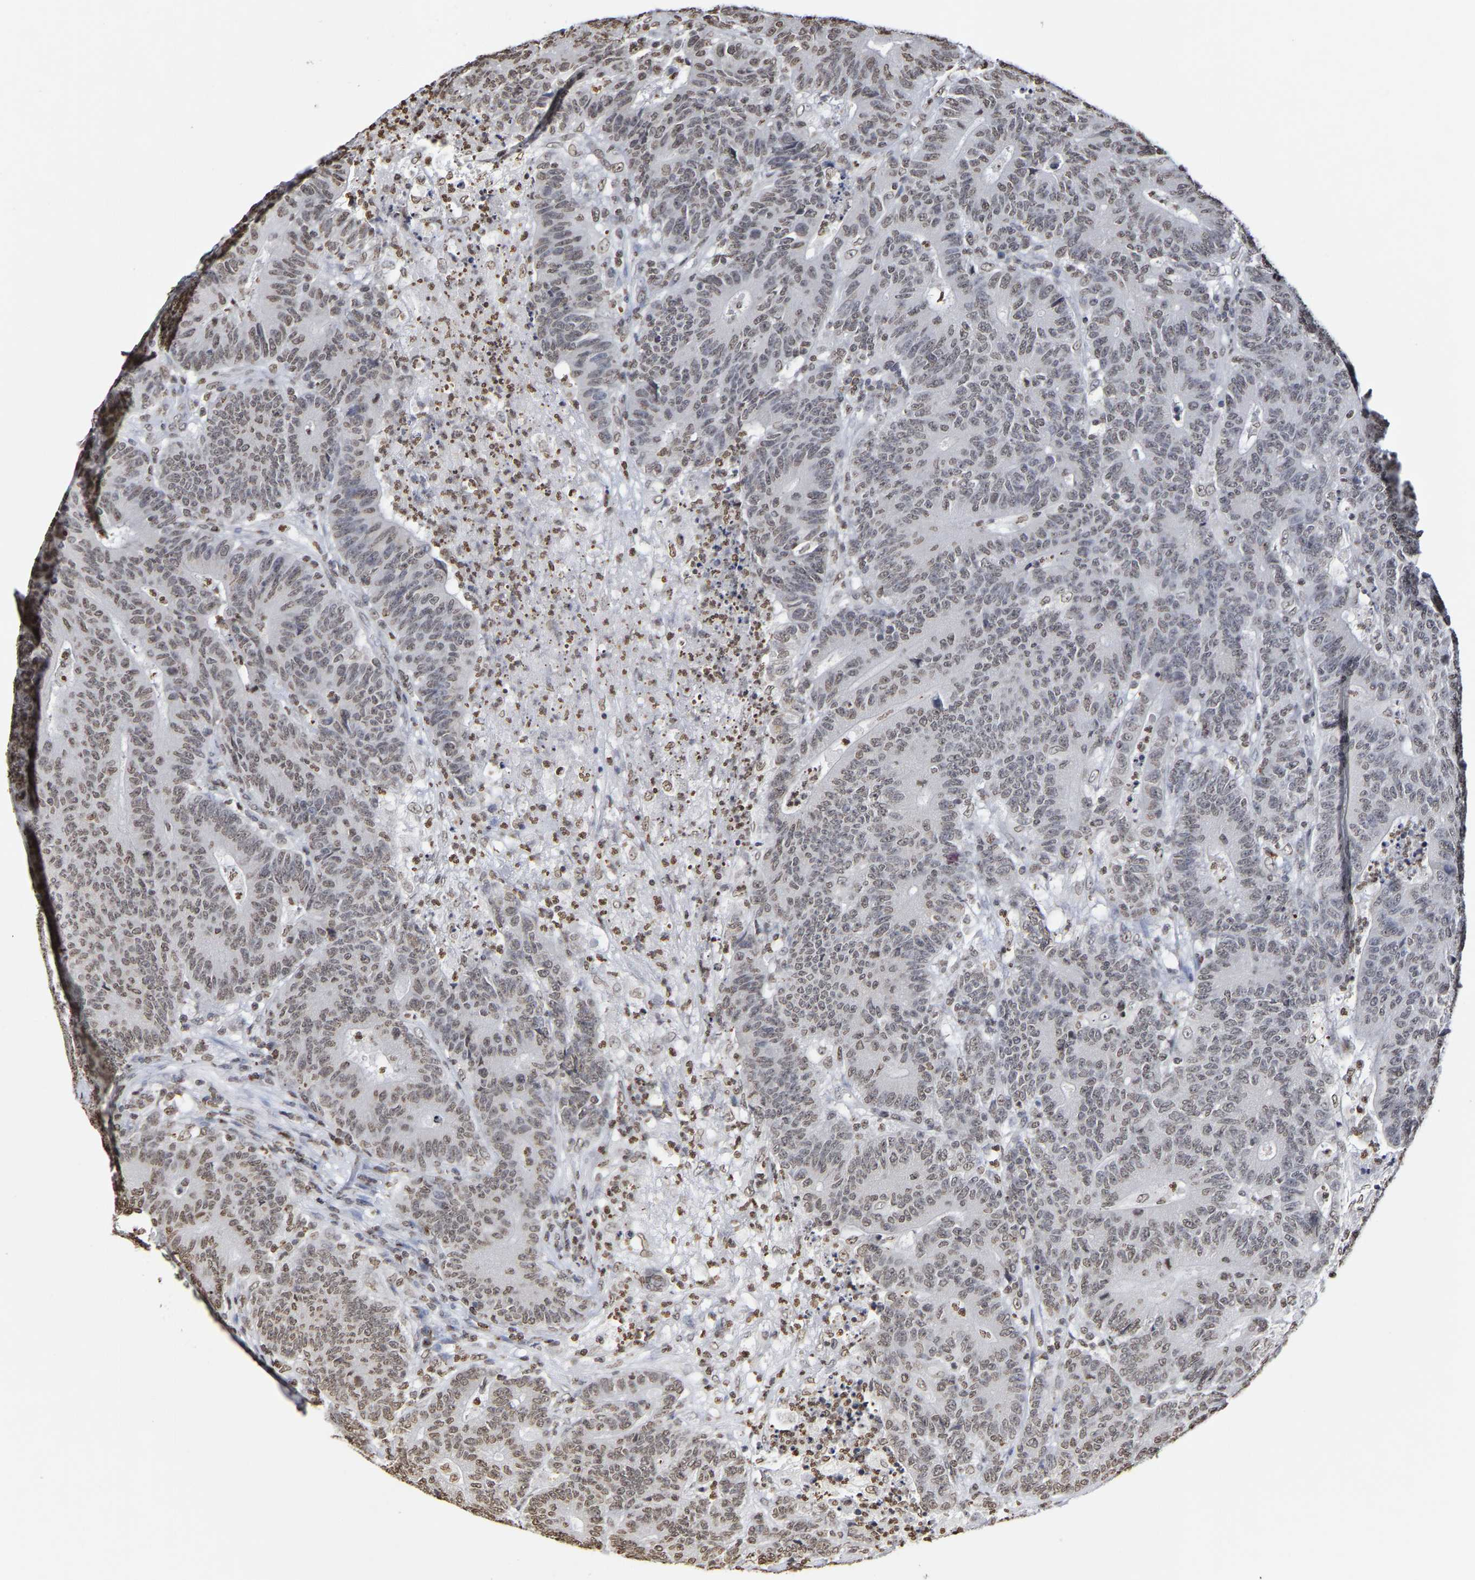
{"staining": {"intensity": "weak", "quantity": ">75%", "location": "nuclear"}, "tissue": "colorectal cancer", "cell_type": "Tumor cells", "image_type": "cancer", "snomed": [{"axis": "morphology", "description": "Normal tissue, NOS"}, {"axis": "morphology", "description": "Adenocarcinoma, NOS"}, {"axis": "topography", "description": "Colon"}], "caption": "Immunohistochemistry of colorectal cancer displays low levels of weak nuclear staining in about >75% of tumor cells. (DAB IHC, brown staining for protein, blue staining for nuclei).", "gene": "ATF4", "patient": {"sex": "female", "age": 75}}